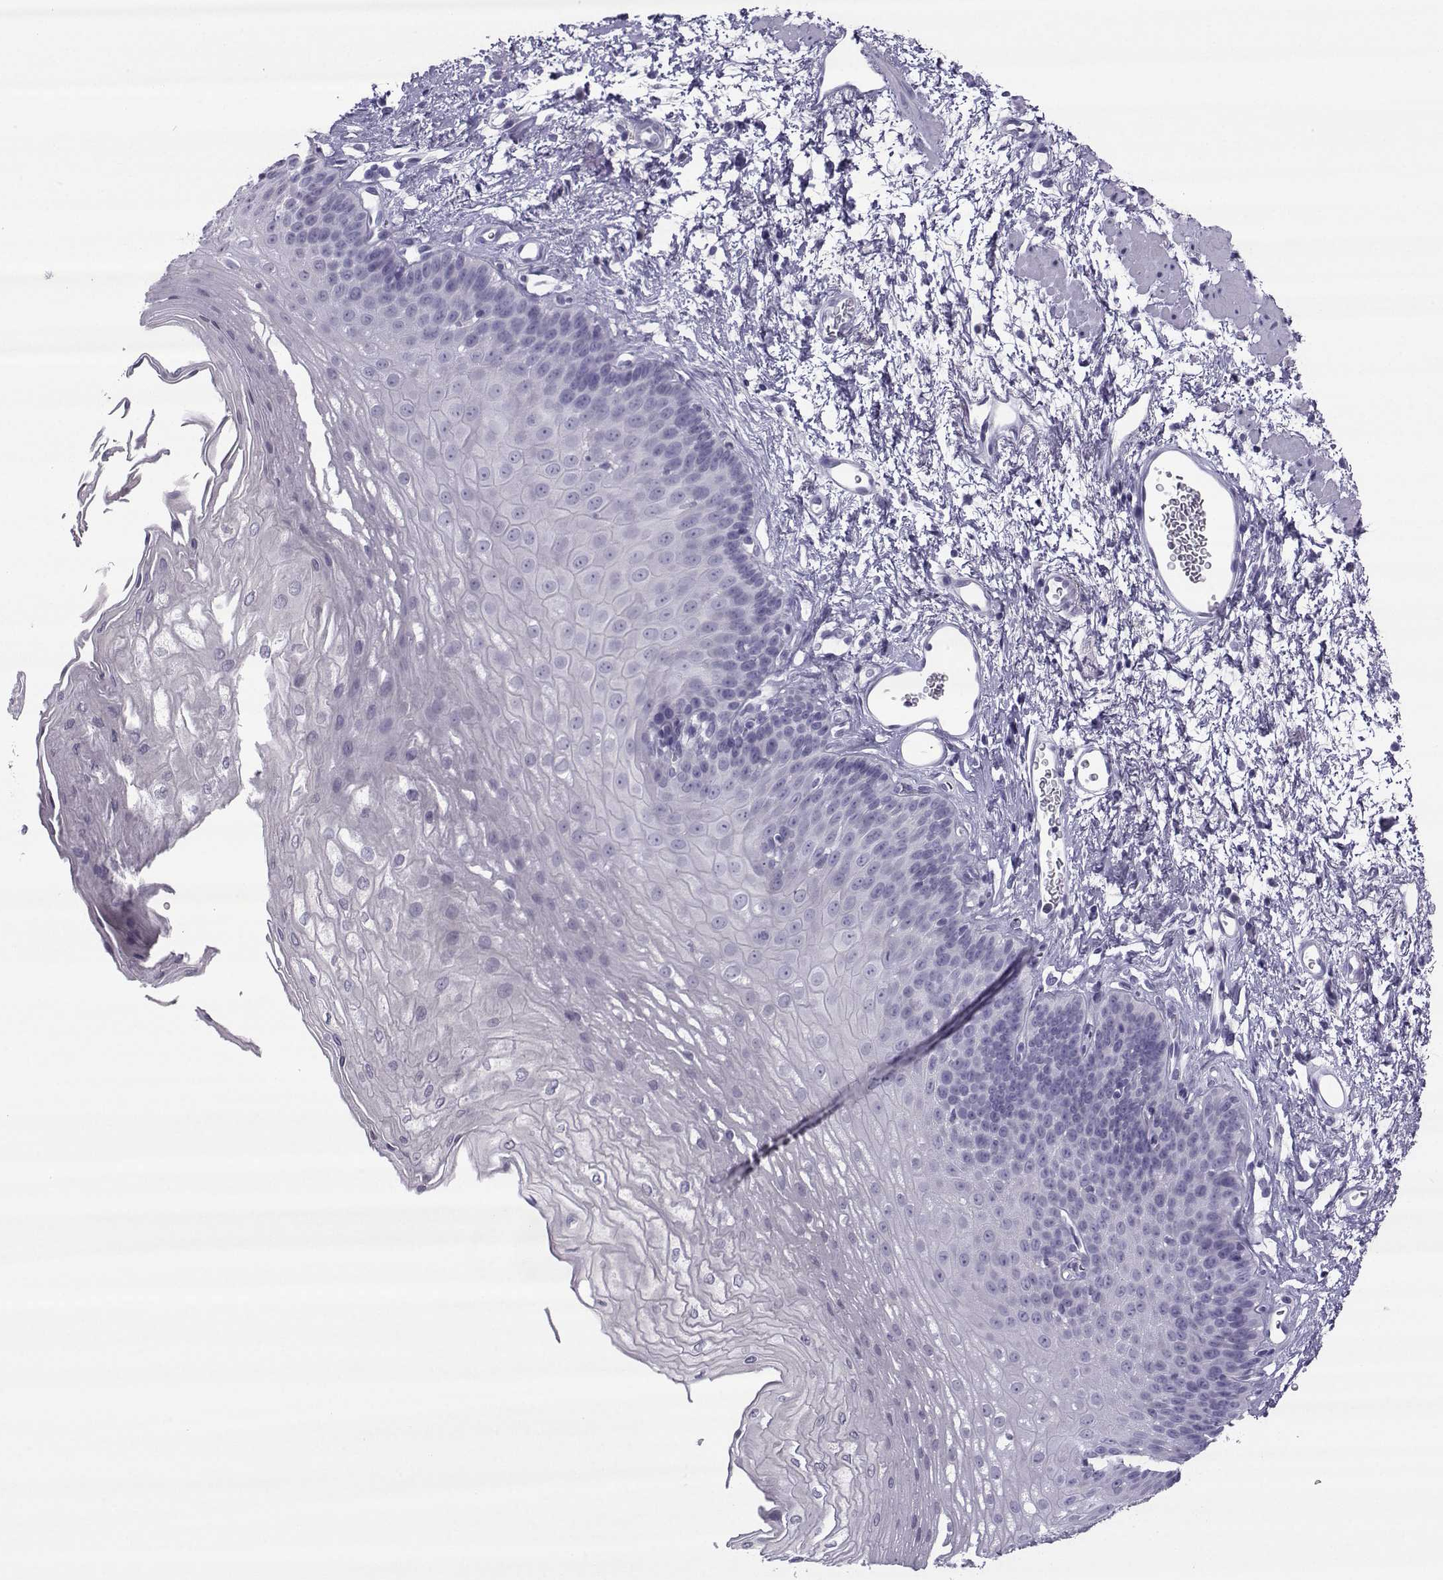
{"staining": {"intensity": "negative", "quantity": "none", "location": "none"}, "tissue": "esophagus", "cell_type": "Squamous epithelial cells", "image_type": "normal", "snomed": [{"axis": "morphology", "description": "Normal tissue, NOS"}, {"axis": "topography", "description": "Esophagus"}], "caption": "Immunohistochemical staining of normal esophagus shows no significant staining in squamous epithelial cells. (DAB (3,3'-diaminobenzidine) immunohistochemistry, high magnification).", "gene": "ARMC2", "patient": {"sex": "female", "age": 62}}